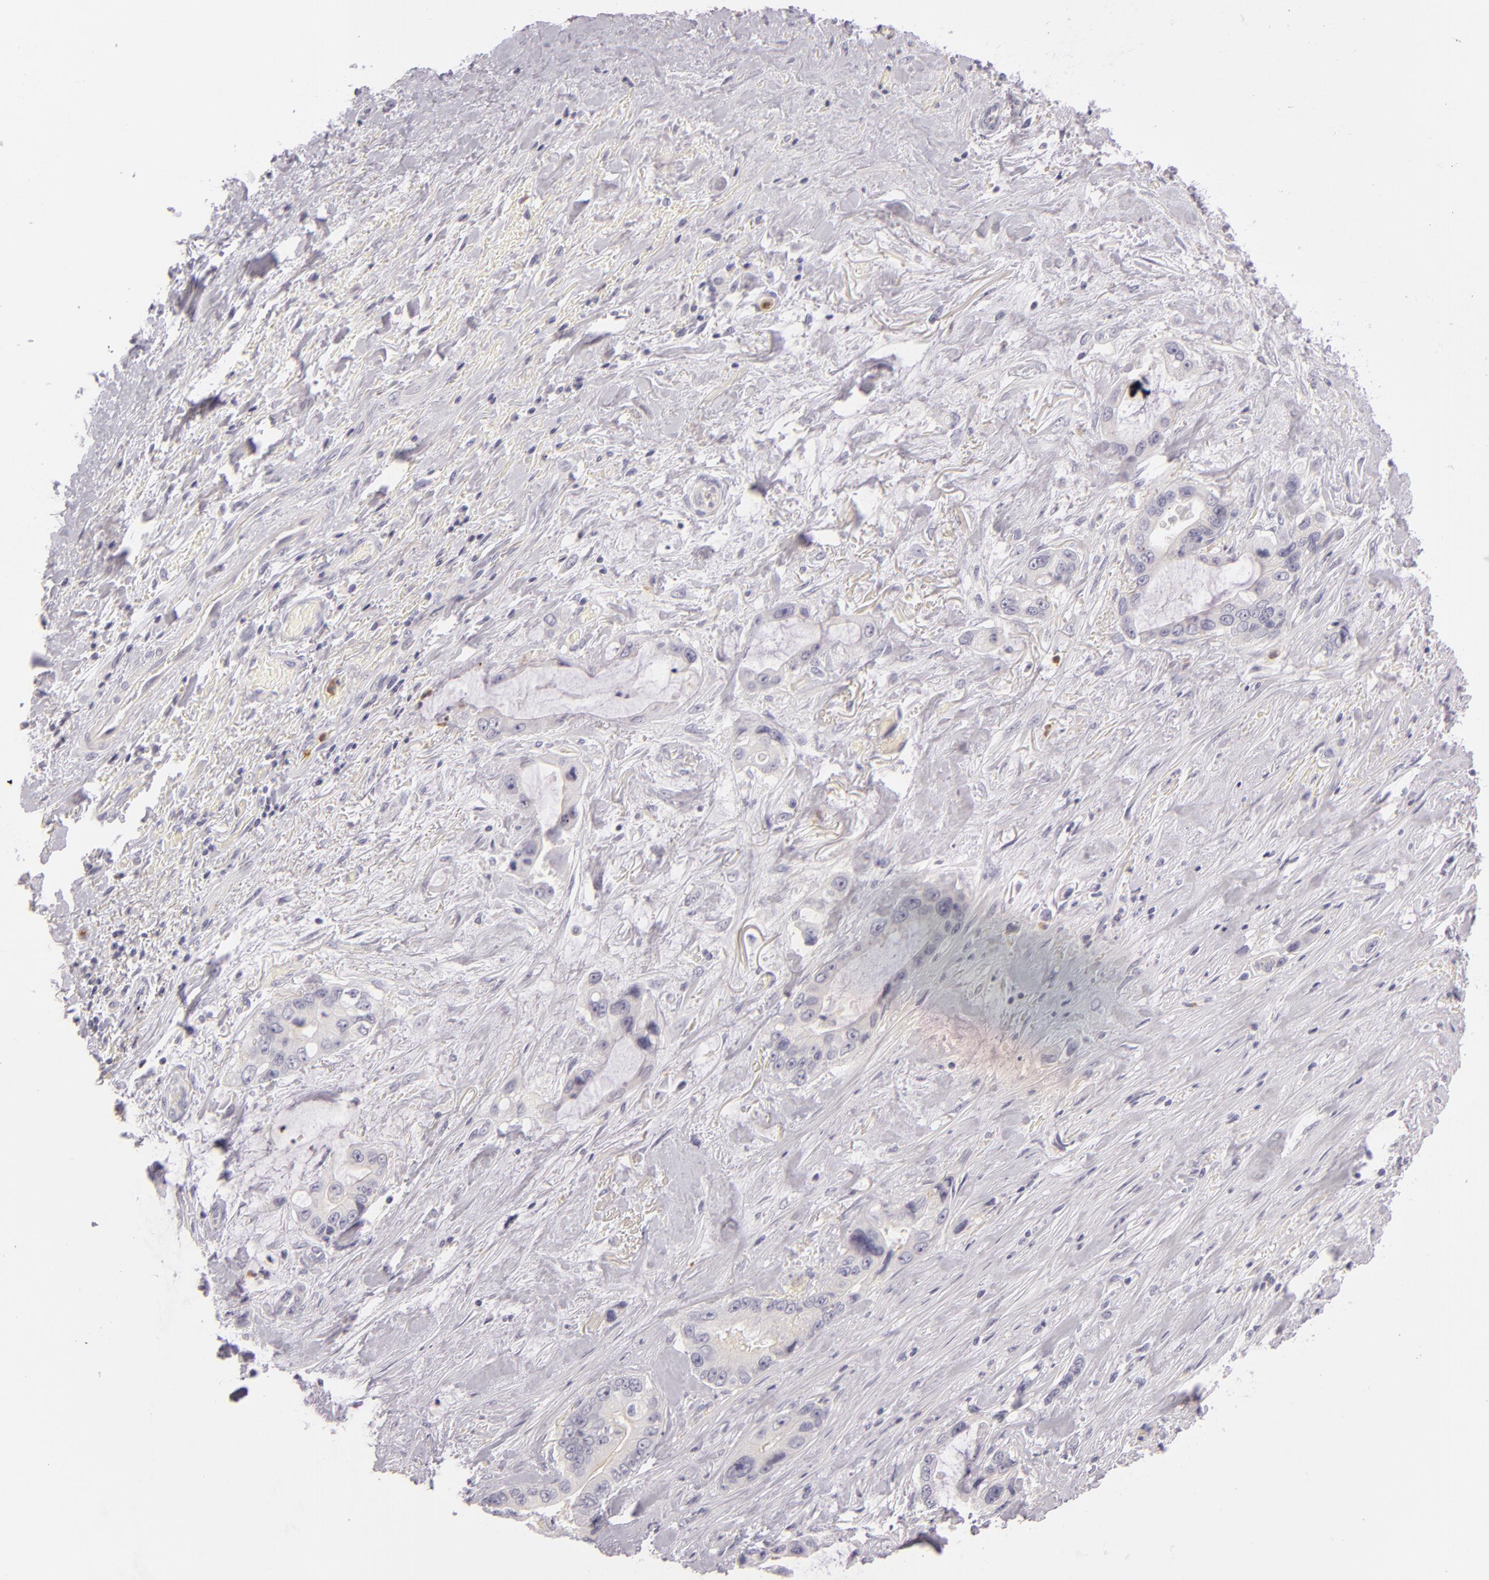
{"staining": {"intensity": "negative", "quantity": "none", "location": "none"}, "tissue": "pancreatic cancer", "cell_type": "Tumor cells", "image_type": "cancer", "snomed": [{"axis": "morphology", "description": "Adenocarcinoma, NOS"}, {"axis": "topography", "description": "Pancreas"}, {"axis": "topography", "description": "Stomach, upper"}], "caption": "Immunohistochemical staining of human adenocarcinoma (pancreatic) exhibits no significant positivity in tumor cells. The staining is performed using DAB (3,3'-diaminobenzidine) brown chromogen with nuclei counter-stained in using hematoxylin.", "gene": "FAM181A", "patient": {"sex": "male", "age": 77}}